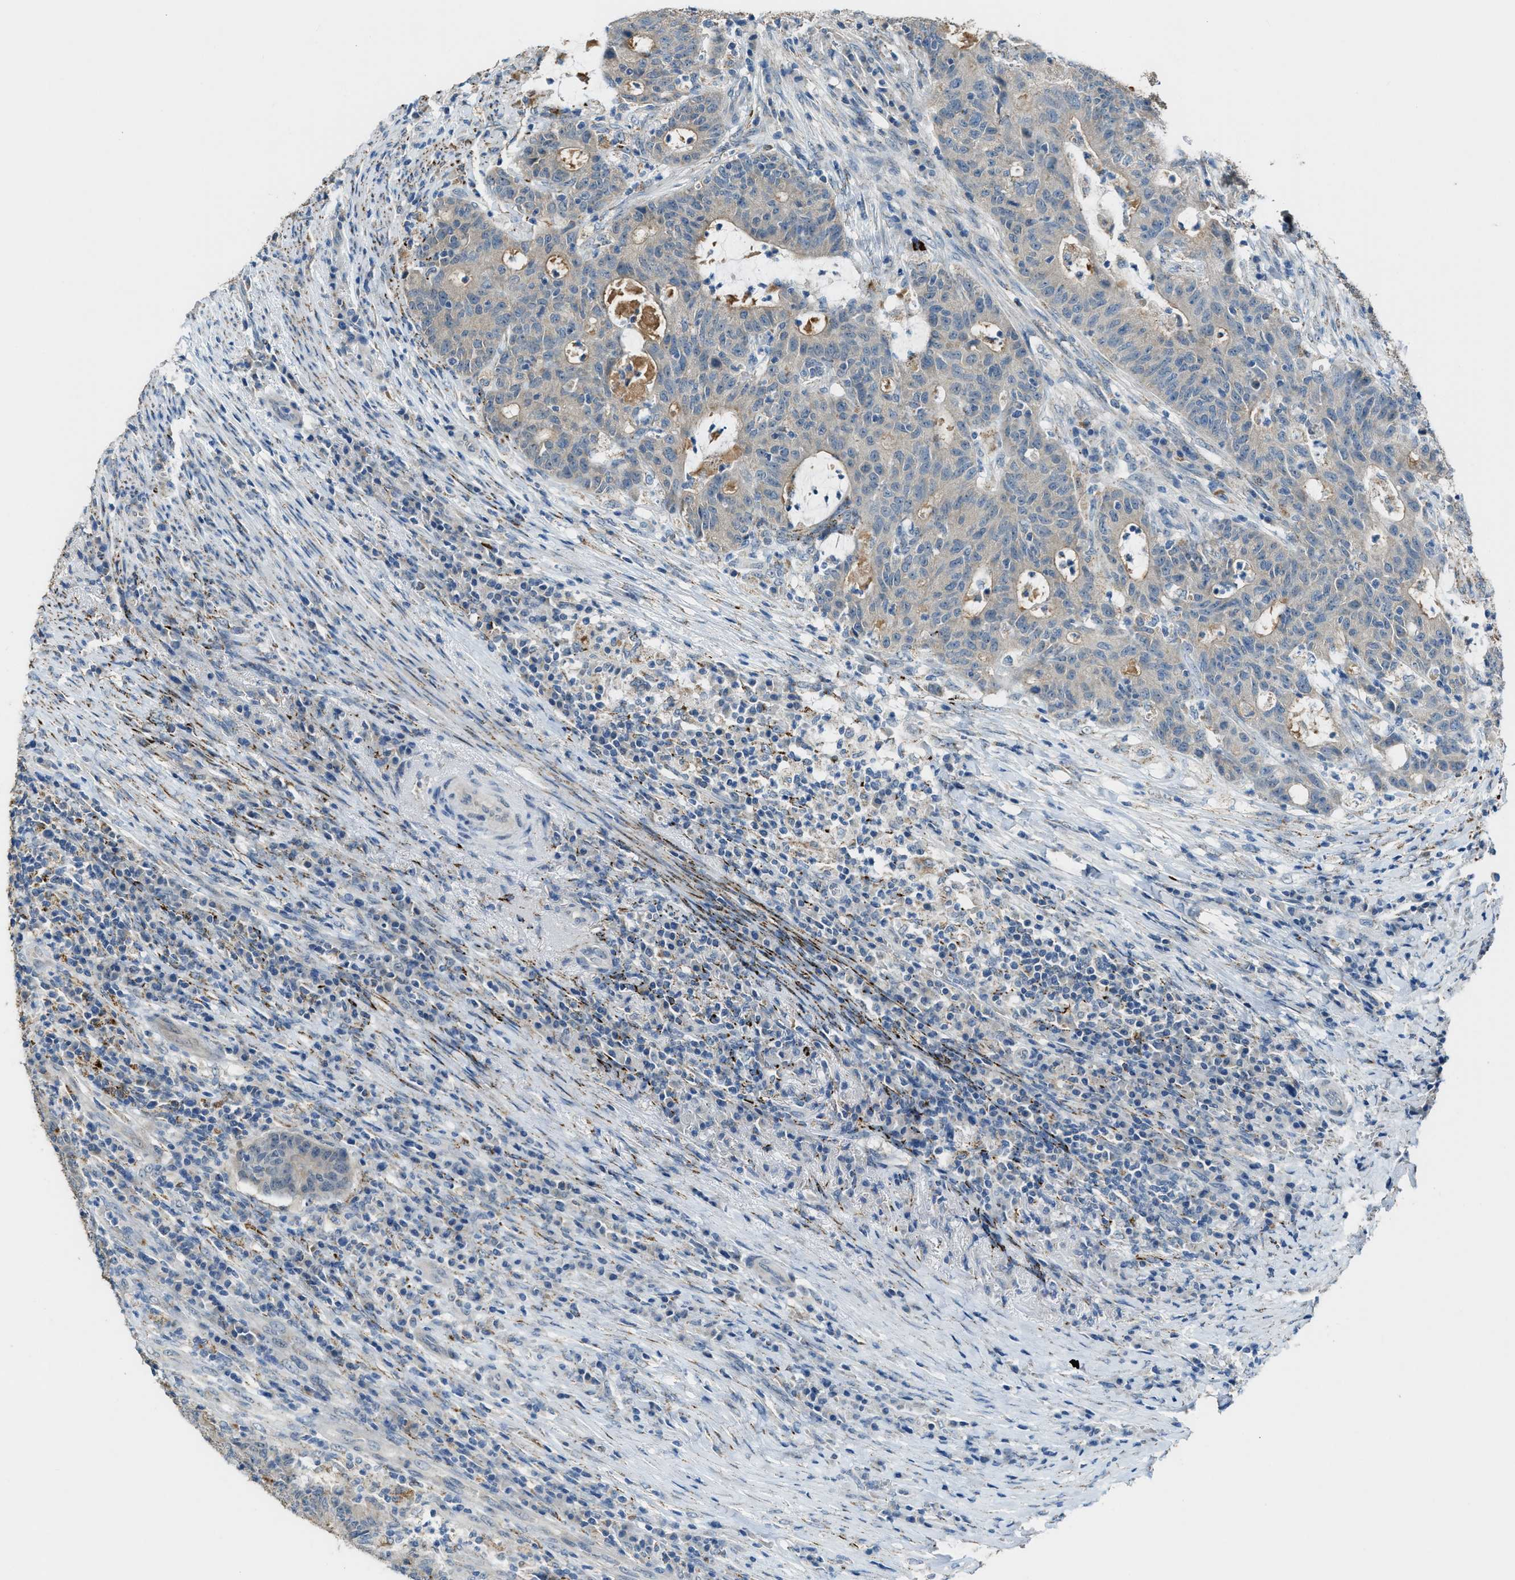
{"staining": {"intensity": "weak", "quantity": "<25%", "location": "cytoplasmic/membranous"}, "tissue": "colorectal cancer", "cell_type": "Tumor cells", "image_type": "cancer", "snomed": [{"axis": "morphology", "description": "Normal tissue, NOS"}, {"axis": "morphology", "description": "Adenocarcinoma, NOS"}, {"axis": "topography", "description": "Colon"}], "caption": "Protein analysis of adenocarcinoma (colorectal) demonstrates no significant staining in tumor cells.", "gene": "CDON", "patient": {"sex": "female", "age": 75}}